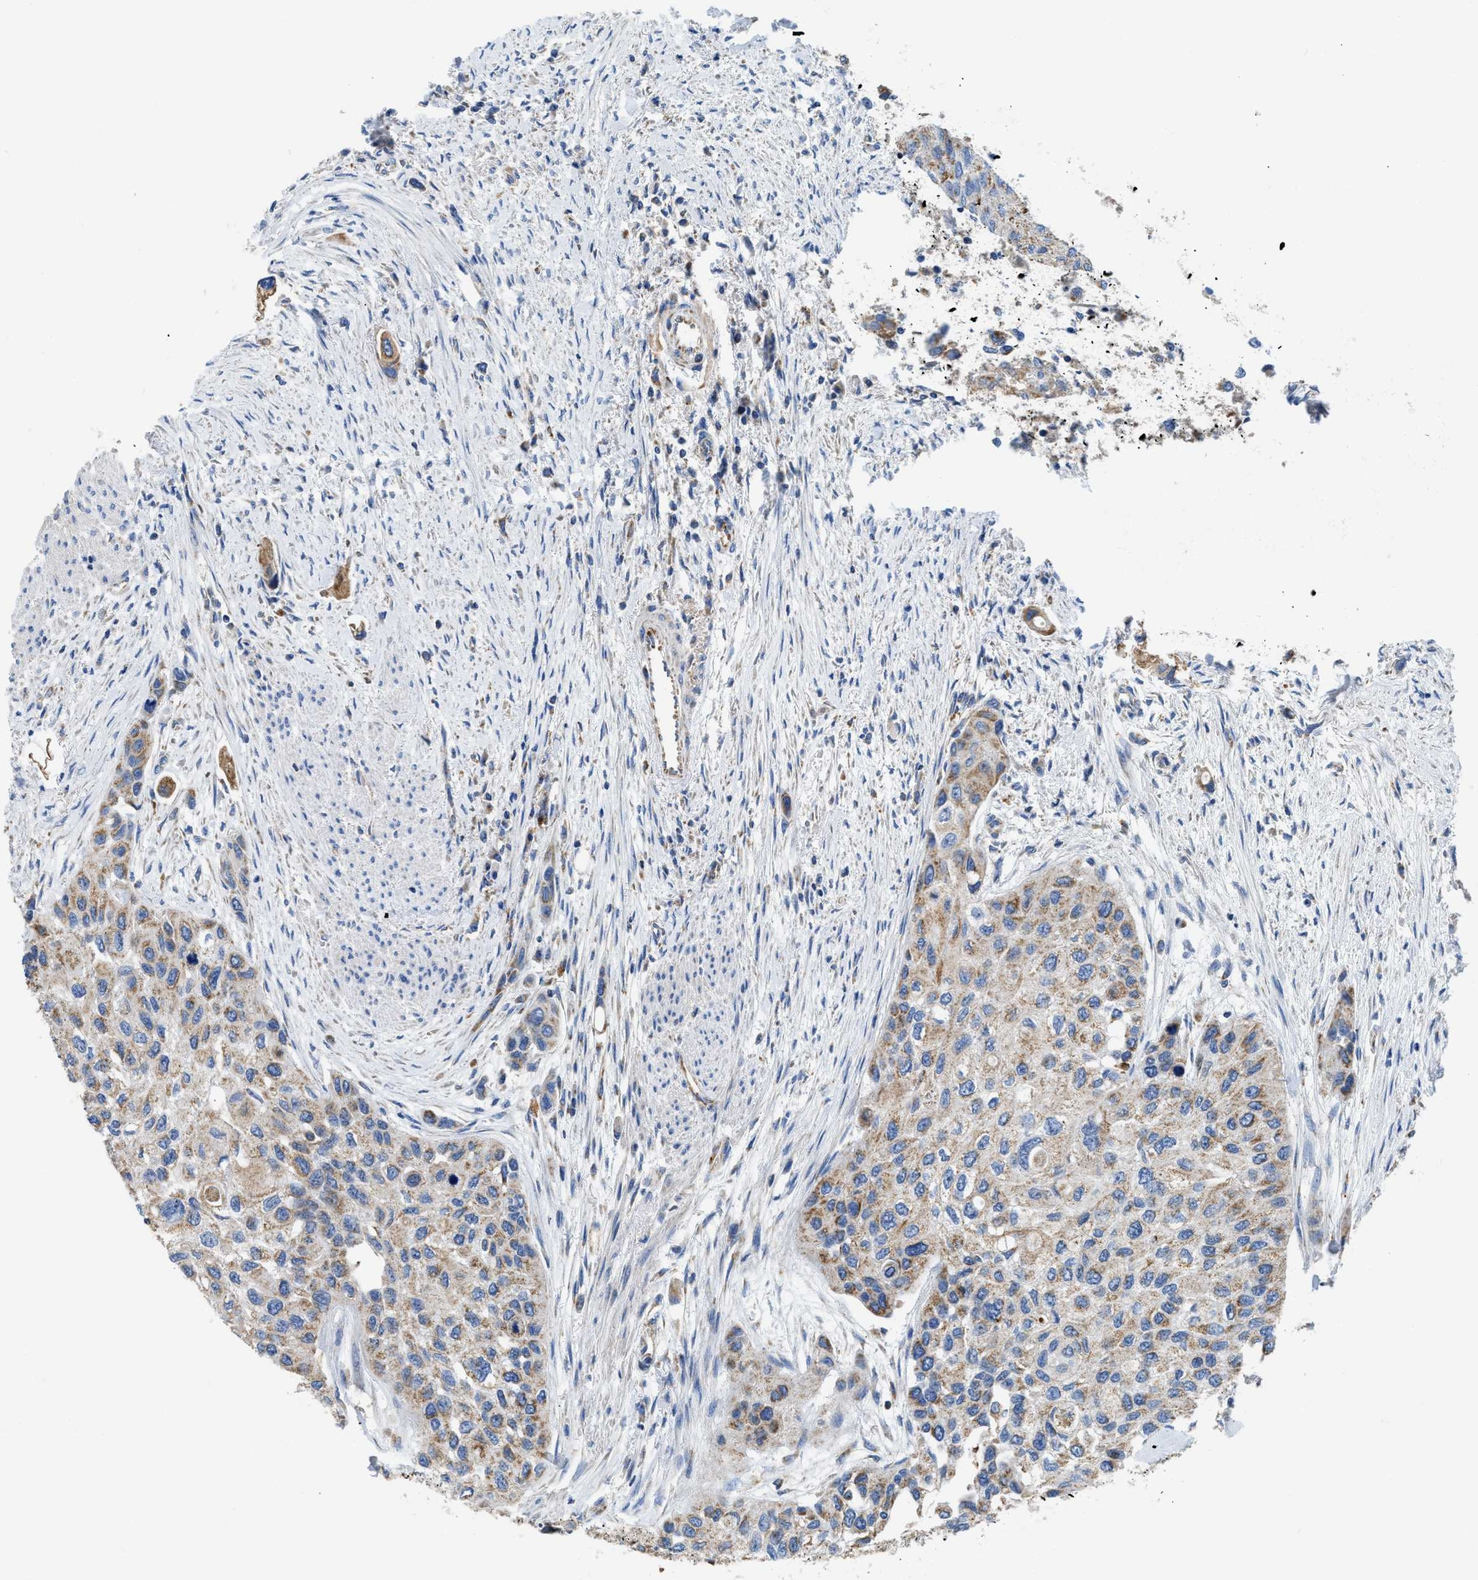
{"staining": {"intensity": "weak", "quantity": "25%-75%", "location": "cytoplasmic/membranous"}, "tissue": "urothelial cancer", "cell_type": "Tumor cells", "image_type": "cancer", "snomed": [{"axis": "morphology", "description": "Urothelial carcinoma, High grade"}, {"axis": "topography", "description": "Urinary bladder"}], "caption": "This is a histology image of immunohistochemistry staining of urothelial carcinoma (high-grade), which shows weak staining in the cytoplasmic/membranous of tumor cells.", "gene": "SLC25A13", "patient": {"sex": "female", "age": 56}}